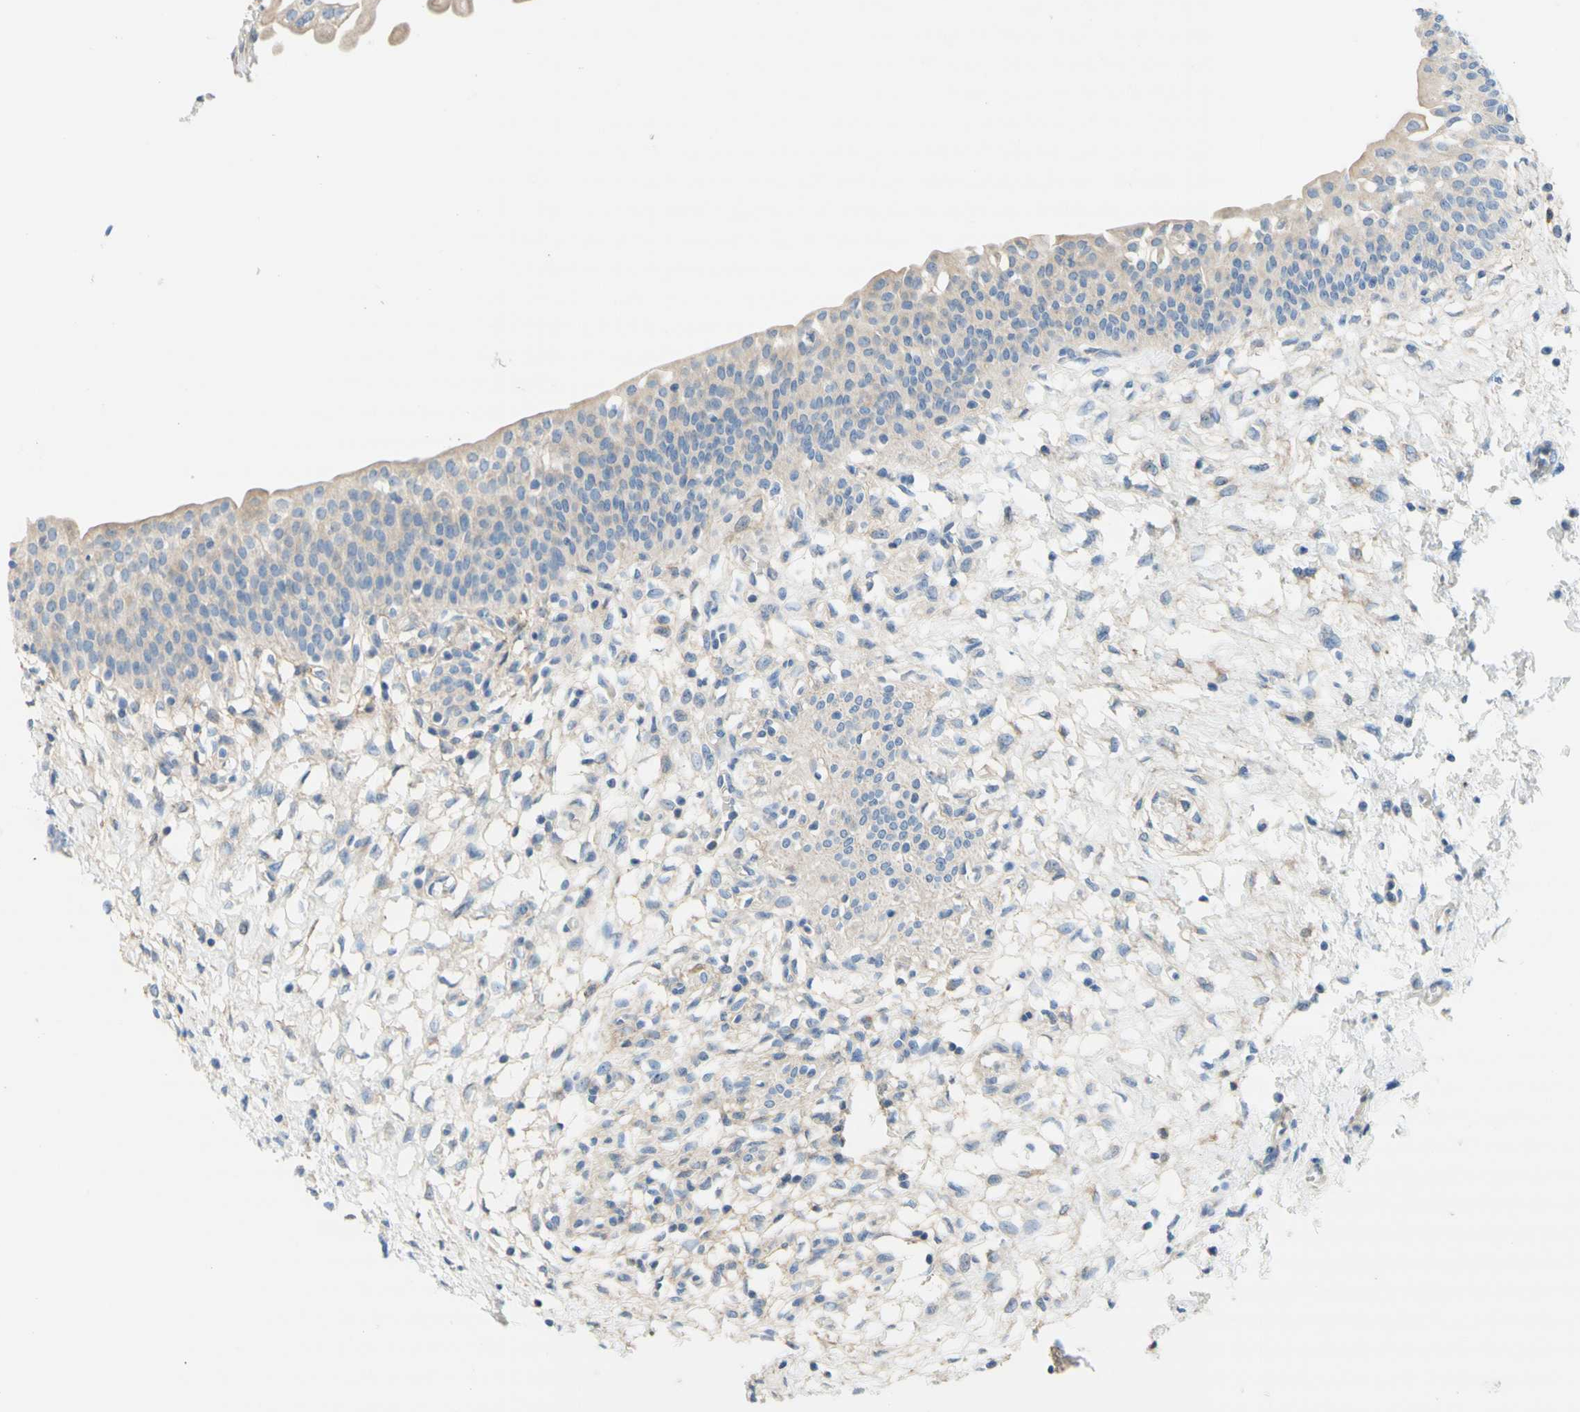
{"staining": {"intensity": "weak", "quantity": ">75%", "location": "cytoplasmic/membranous"}, "tissue": "urinary bladder", "cell_type": "Urothelial cells", "image_type": "normal", "snomed": [{"axis": "morphology", "description": "Normal tissue, NOS"}, {"axis": "topography", "description": "Urinary bladder"}], "caption": "Human urinary bladder stained for a protein (brown) demonstrates weak cytoplasmic/membranous positive expression in approximately >75% of urothelial cells.", "gene": "F3", "patient": {"sex": "male", "age": 55}}